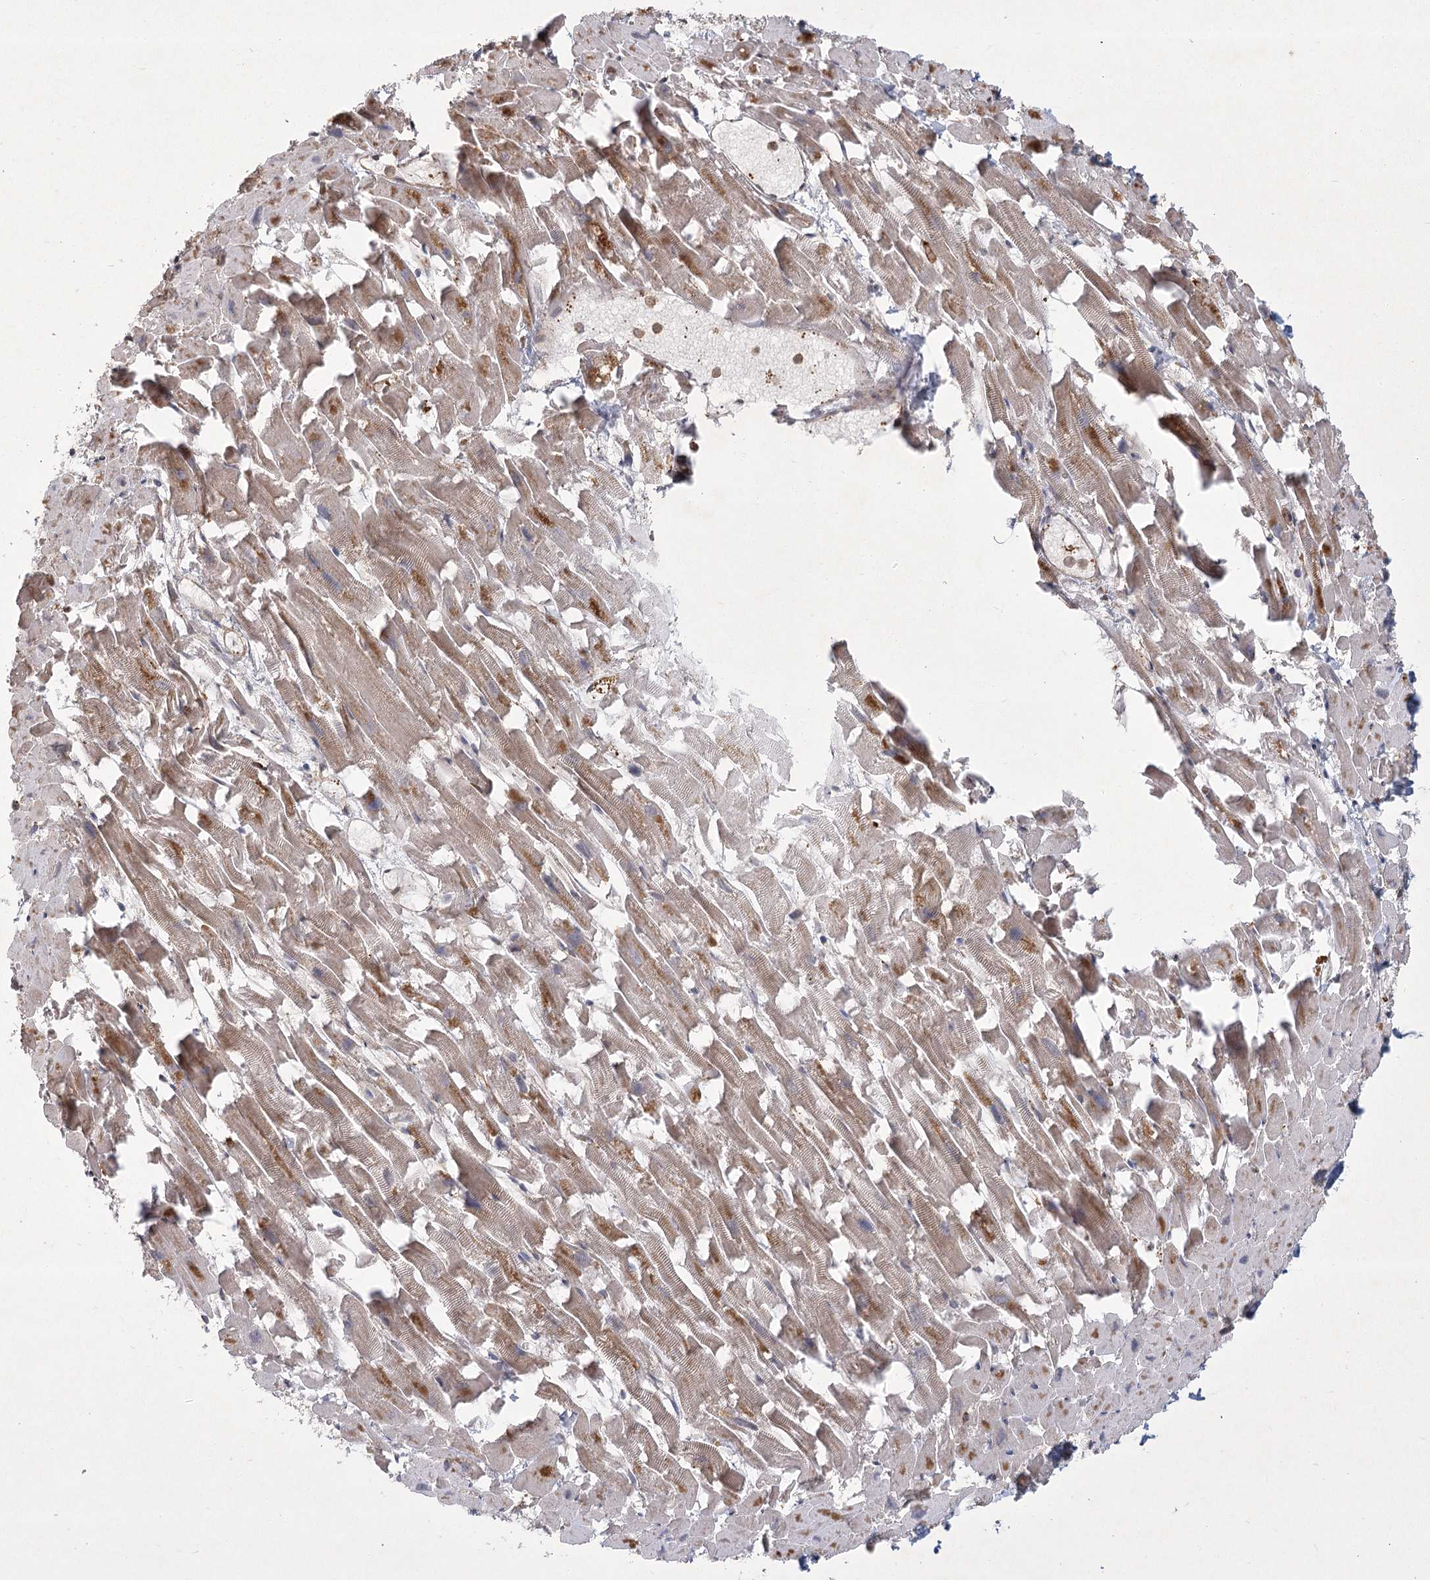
{"staining": {"intensity": "moderate", "quantity": ">75%", "location": "cytoplasmic/membranous"}, "tissue": "heart muscle", "cell_type": "Cardiomyocytes", "image_type": "normal", "snomed": [{"axis": "morphology", "description": "Normal tissue, NOS"}, {"axis": "topography", "description": "Heart"}], "caption": "The histopathology image shows a brown stain indicating the presence of a protein in the cytoplasmic/membranous of cardiomyocytes in heart muscle.", "gene": "MEPE", "patient": {"sex": "female", "age": 64}}